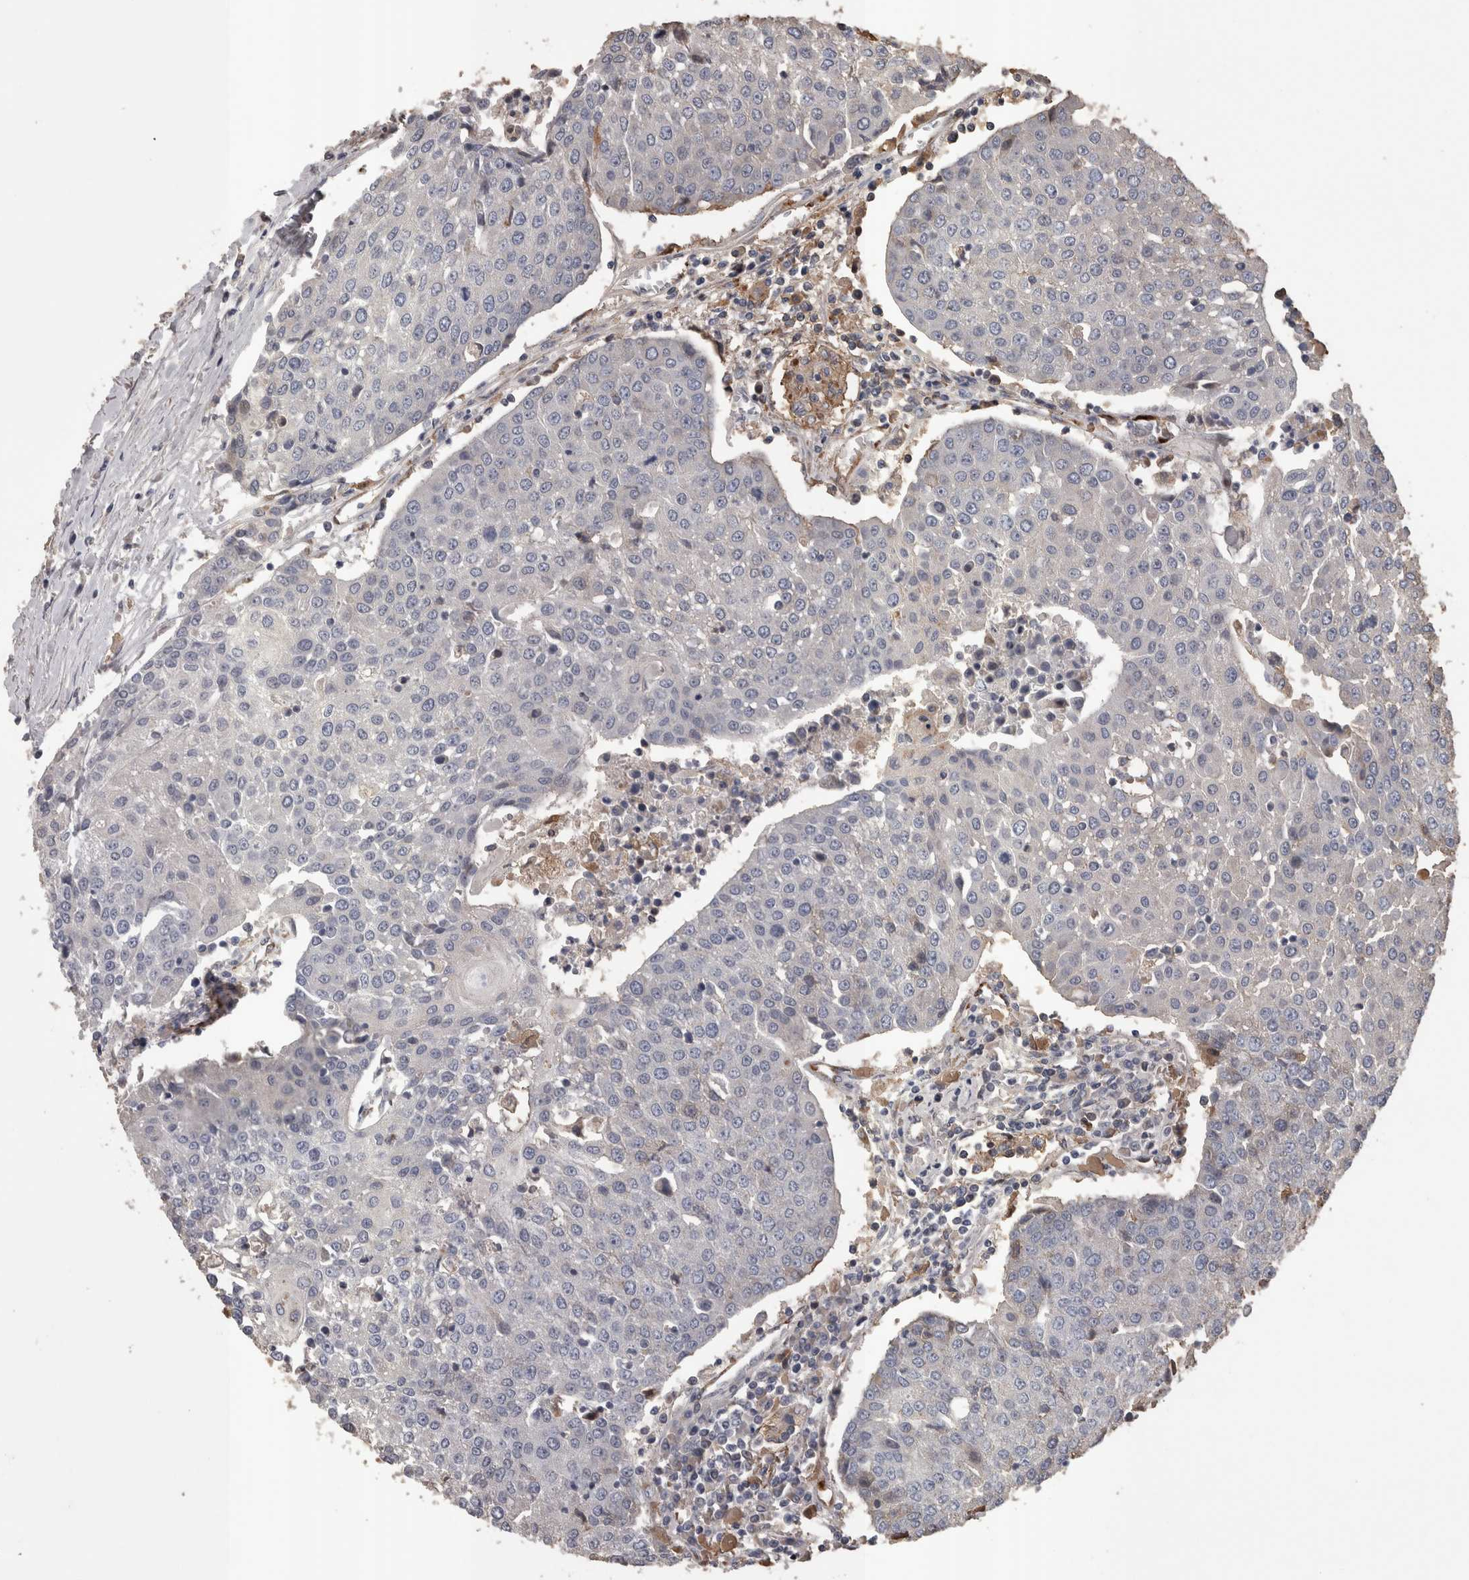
{"staining": {"intensity": "negative", "quantity": "none", "location": "none"}, "tissue": "urothelial cancer", "cell_type": "Tumor cells", "image_type": "cancer", "snomed": [{"axis": "morphology", "description": "Urothelial carcinoma, High grade"}, {"axis": "topography", "description": "Urinary bladder"}], "caption": "Immunohistochemistry (IHC) image of neoplastic tissue: urothelial carcinoma (high-grade) stained with DAB displays no significant protein positivity in tumor cells.", "gene": "STC1", "patient": {"sex": "female", "age": 85}}